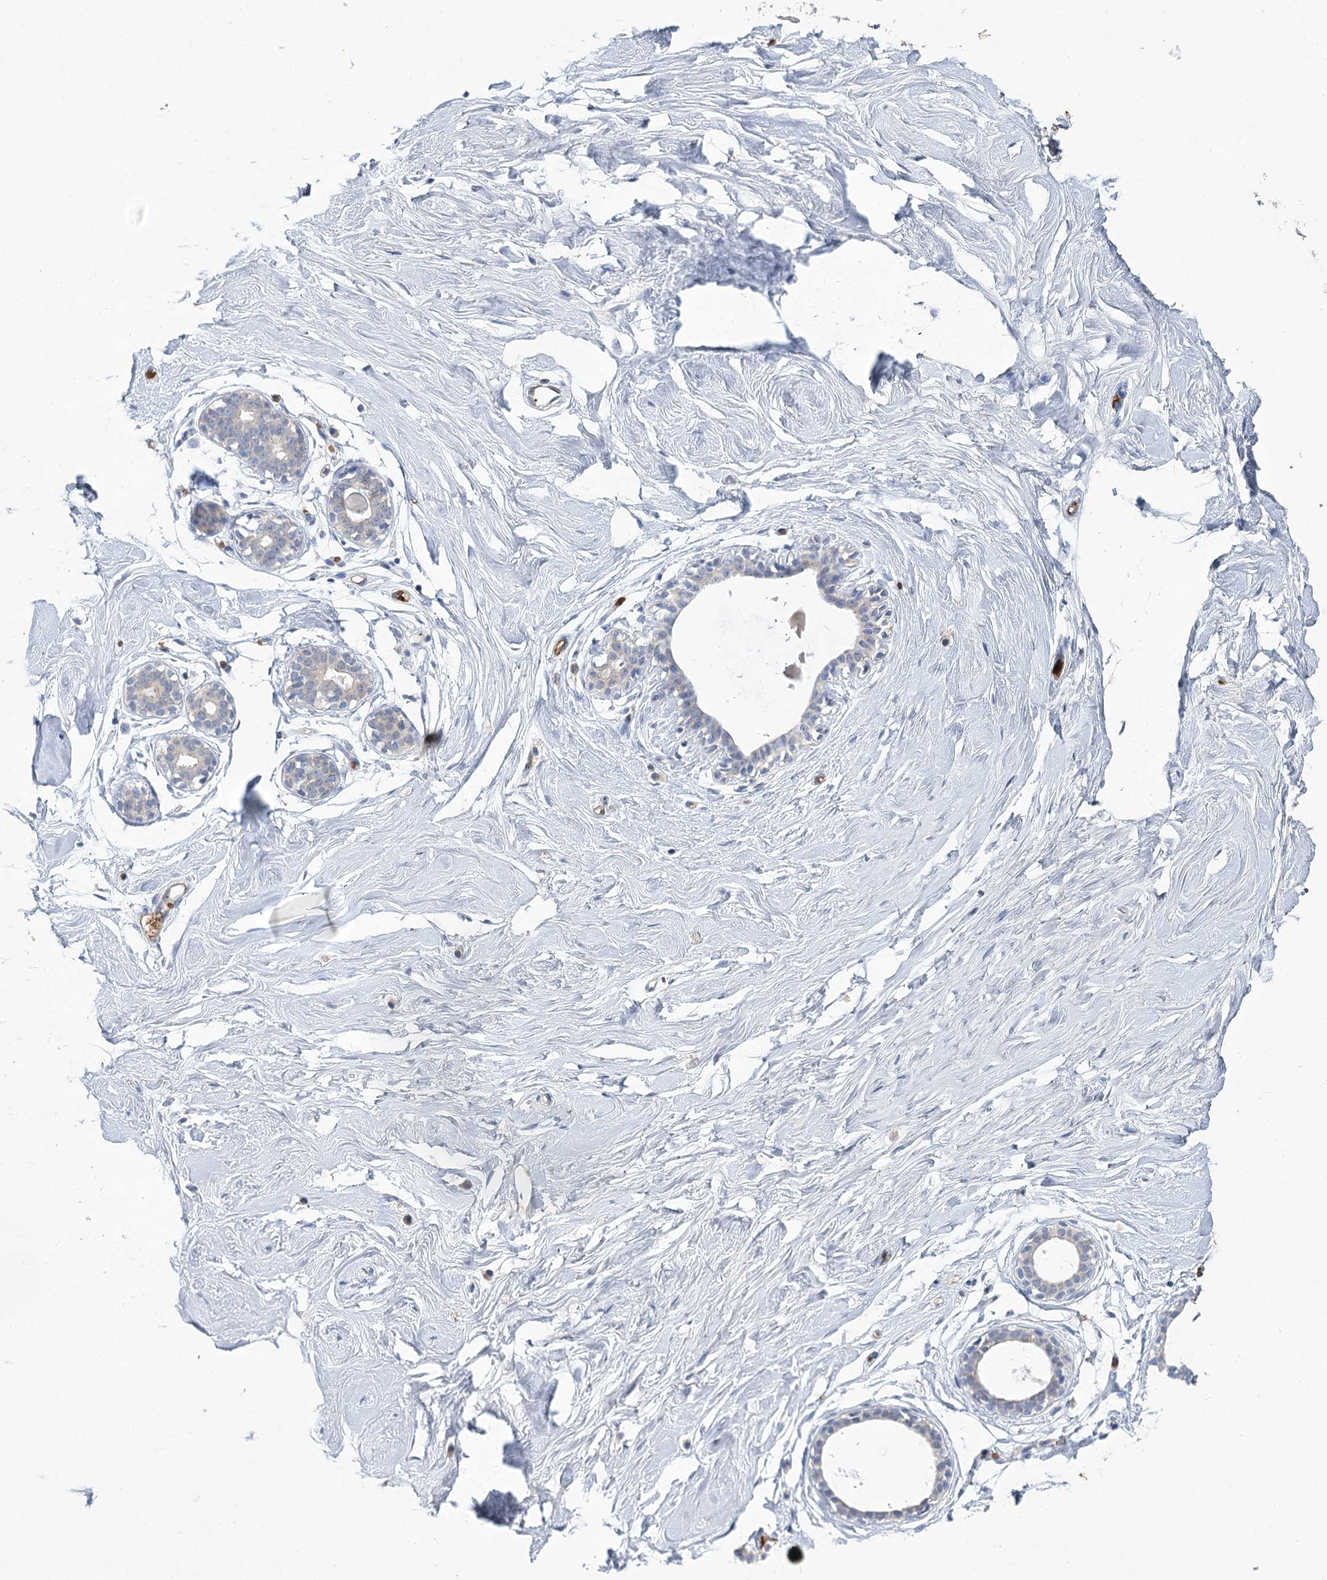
{"staining": {"intensity": "negative", "quantity": "none", "location": "none"}, "tissue": "breast", "cell_type": "Adipocytes", "image_type": "normal", "snomed": [{"axis": "morphology", "description": "Normal tissue, NOS"}, {"axis": "morphology", "description": "Adenoma, NOS"}, {"axis": "topography", "description": "Breast"}], "caption": "The IHC image has no significant staining in adipocytes of breast. Brightfield microscopy of immunohistochemistry (IHC) stained with DAB (3,3'-diaminobenzidine) (brown) and hematoxylin (blue), captured at high magnification.", "gene": "HBA1", "patient": {"sex": "female", "age": 23}}